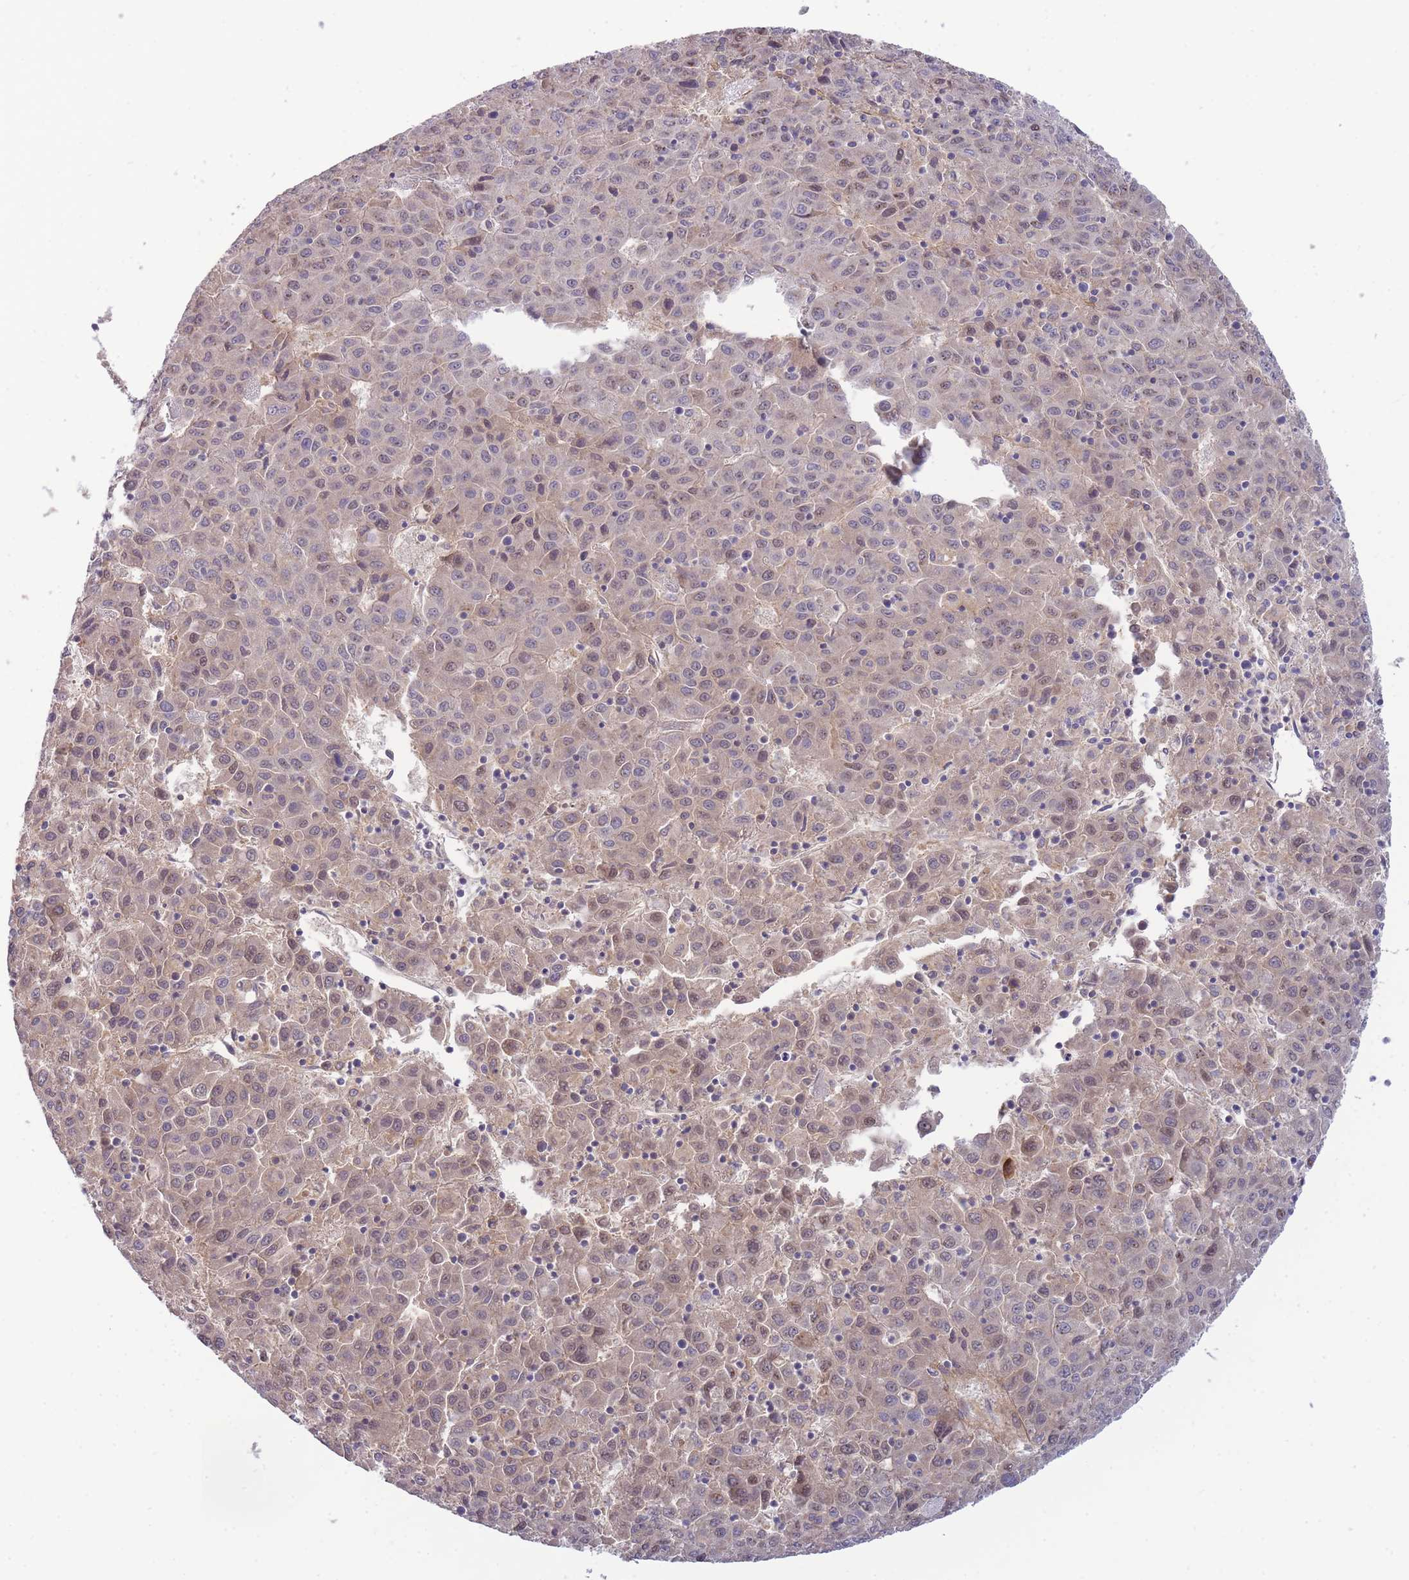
{"staining": {"intensity": "weak", "quantity": "<25%", "location": "cytoplasmic/membranous,nuclear"}, "tissue": "liver cancer", "cell_type": "Tumor cells", "image_type": "cancer", "snomed": [{"axis": "morphology", "description": "Carcinoma, Hepatocellular, NOS"}, {"axis": "topography", "description": "Liver"}], "caption": "Immunohistochemistry of human liver cancer (hepatocellular carcinoma) reveals no staining in tumor cells.", "gene": "NDUFAF5", "patient": {"sex": "female", "age": 53}}